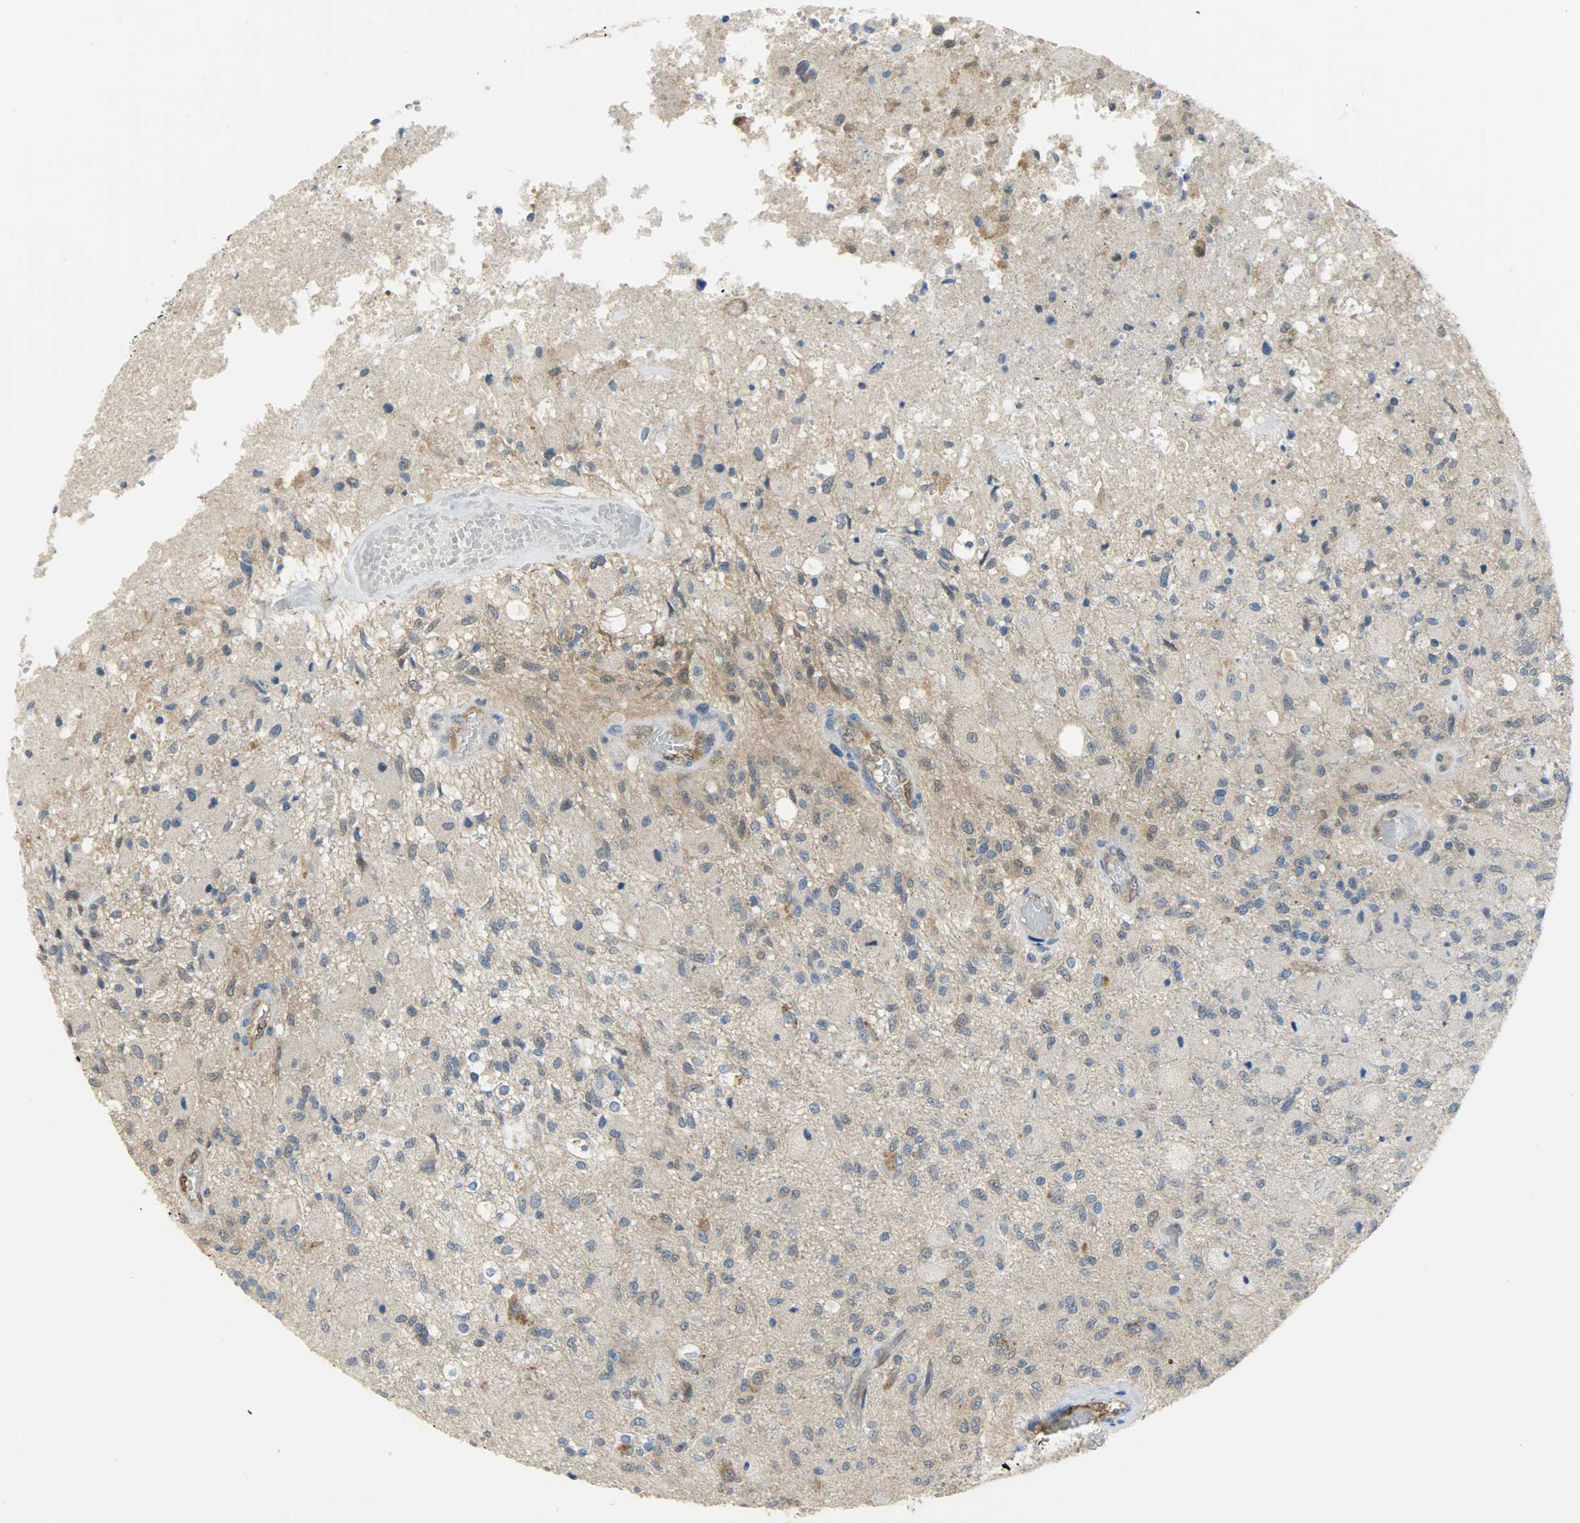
{"staining": {"intensity": "moderate", "quantity": "25%-75%", "location": "cytoplasmic/membranous"}, "tissue": "glioma", "cell_type": "Tumor cells", "image_type": "cancer", "snomed": [{"axis": "morphology", "description": "Normal tissue, NOS"}, {"axis": "morphology", "description": "Glioma, malignant, High grade"}, {"axis": "topography", "description": "Cerebral cortex"}], "caption": "This image shows glioma stained with IHC to label a protein in brown. The cytoplasmic/membranous of tumor cells show moderate positivity for the protein. Nuclei are counter-stained blue.", "gene": "FKBP1A", "patient": {"sex": "male", "age": 77}}